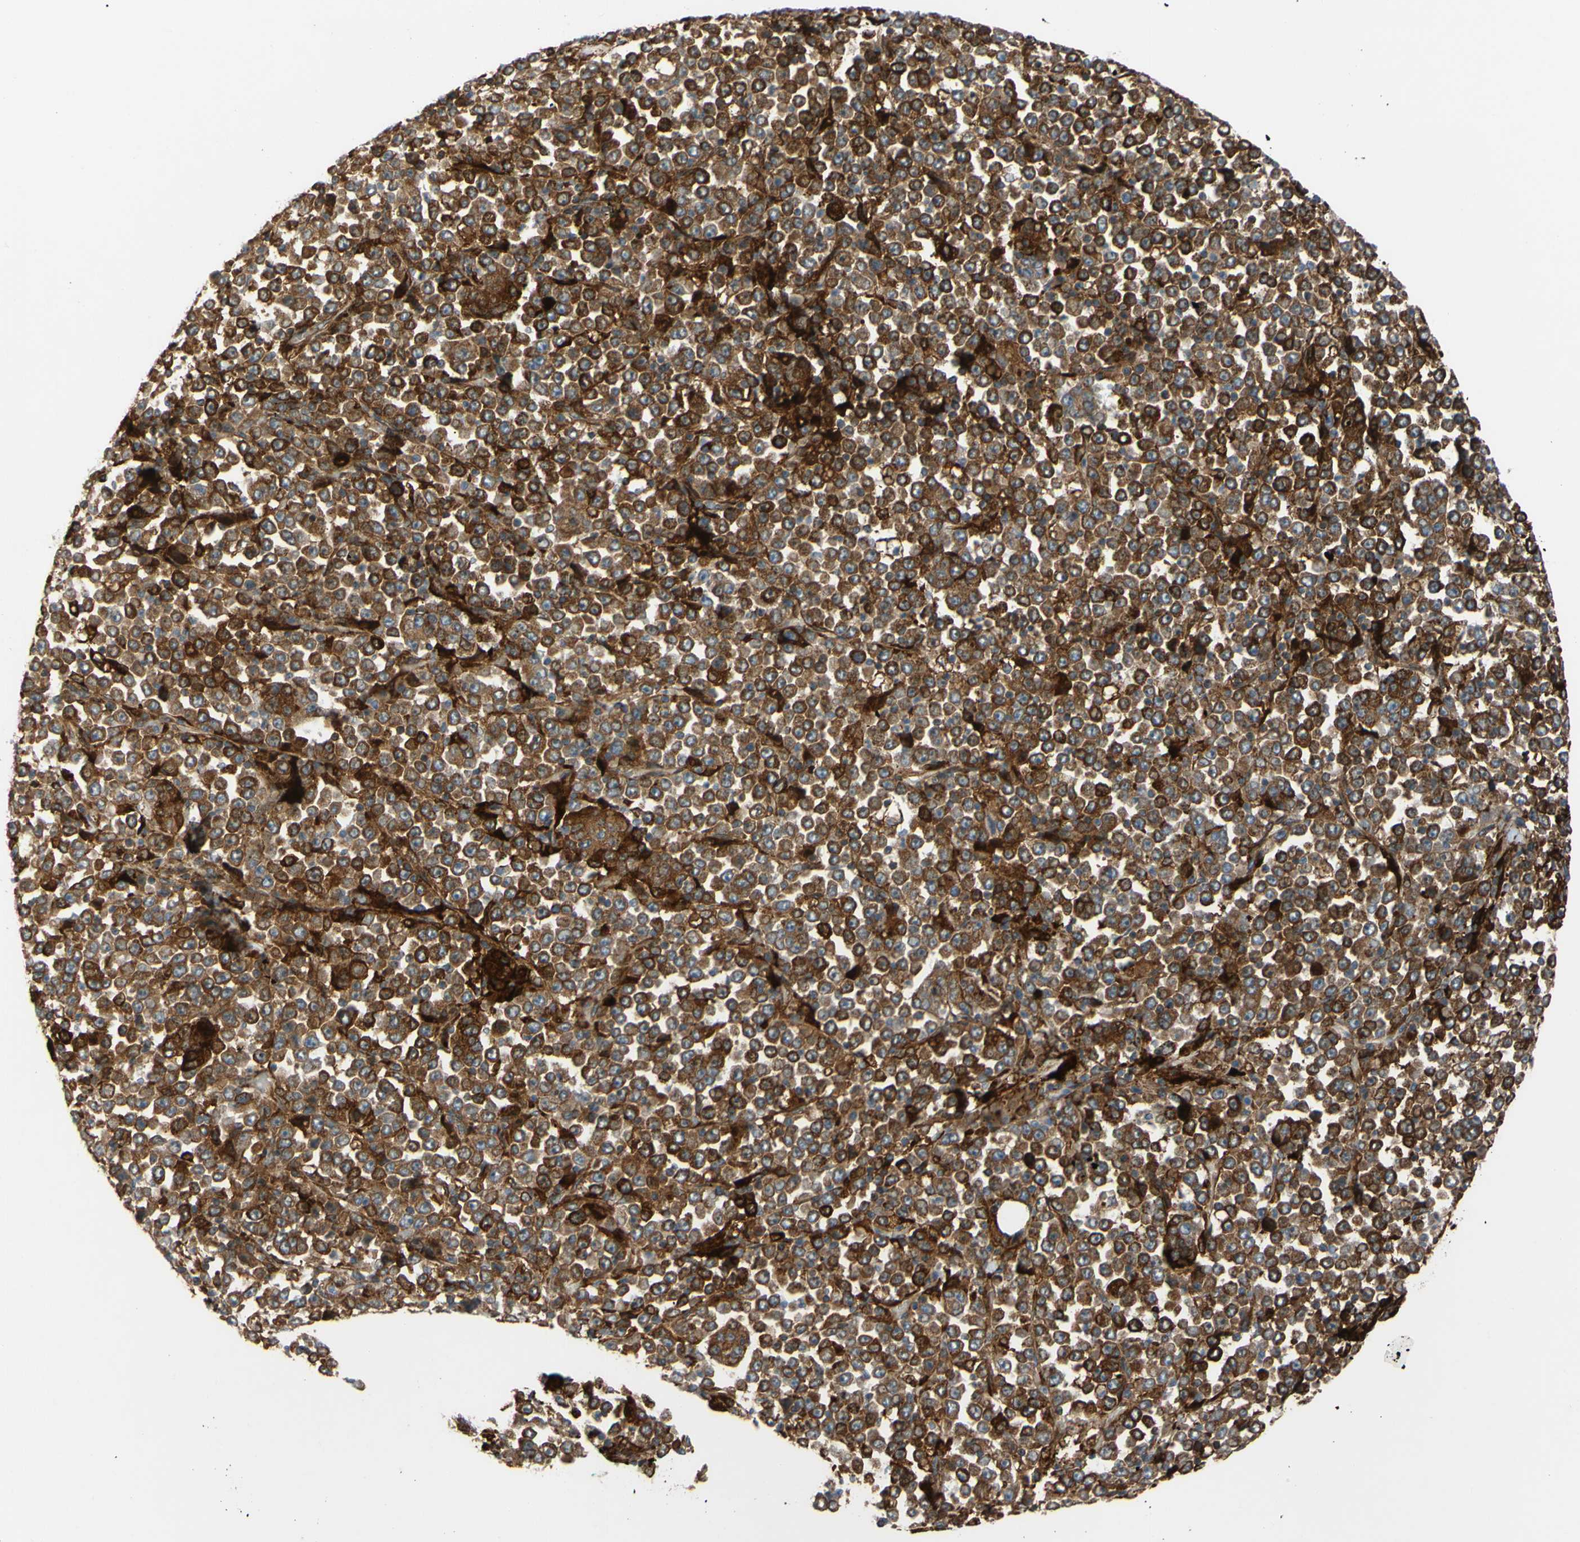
{"staining": {"intensity": "strong", "quantity": ">75%", "location": "cytoplasmic/membranous"}, "tissue": "stomach cancer", "cell_type": "Tumor cells", "image_type": "cancer", "snomed": [{"axis": "morphology", "description": "Normal tissue, NOS"}, {"axis": "morphology", "description": "Adenocarcinoma, NOS"}, {"axis": "topography", "description": "Stomach, upper"}, {"axis": "topography", "description": "Stomach"}], "caption": "This image reveals immunohistochemistry staining of human adenocarcinoma (stomach), with high strong cytoplasmic/membranous positivity in about >75% of tumor cells.", "gene": "SPTLC1", "patient": {"sex": "male", "age": 59}}